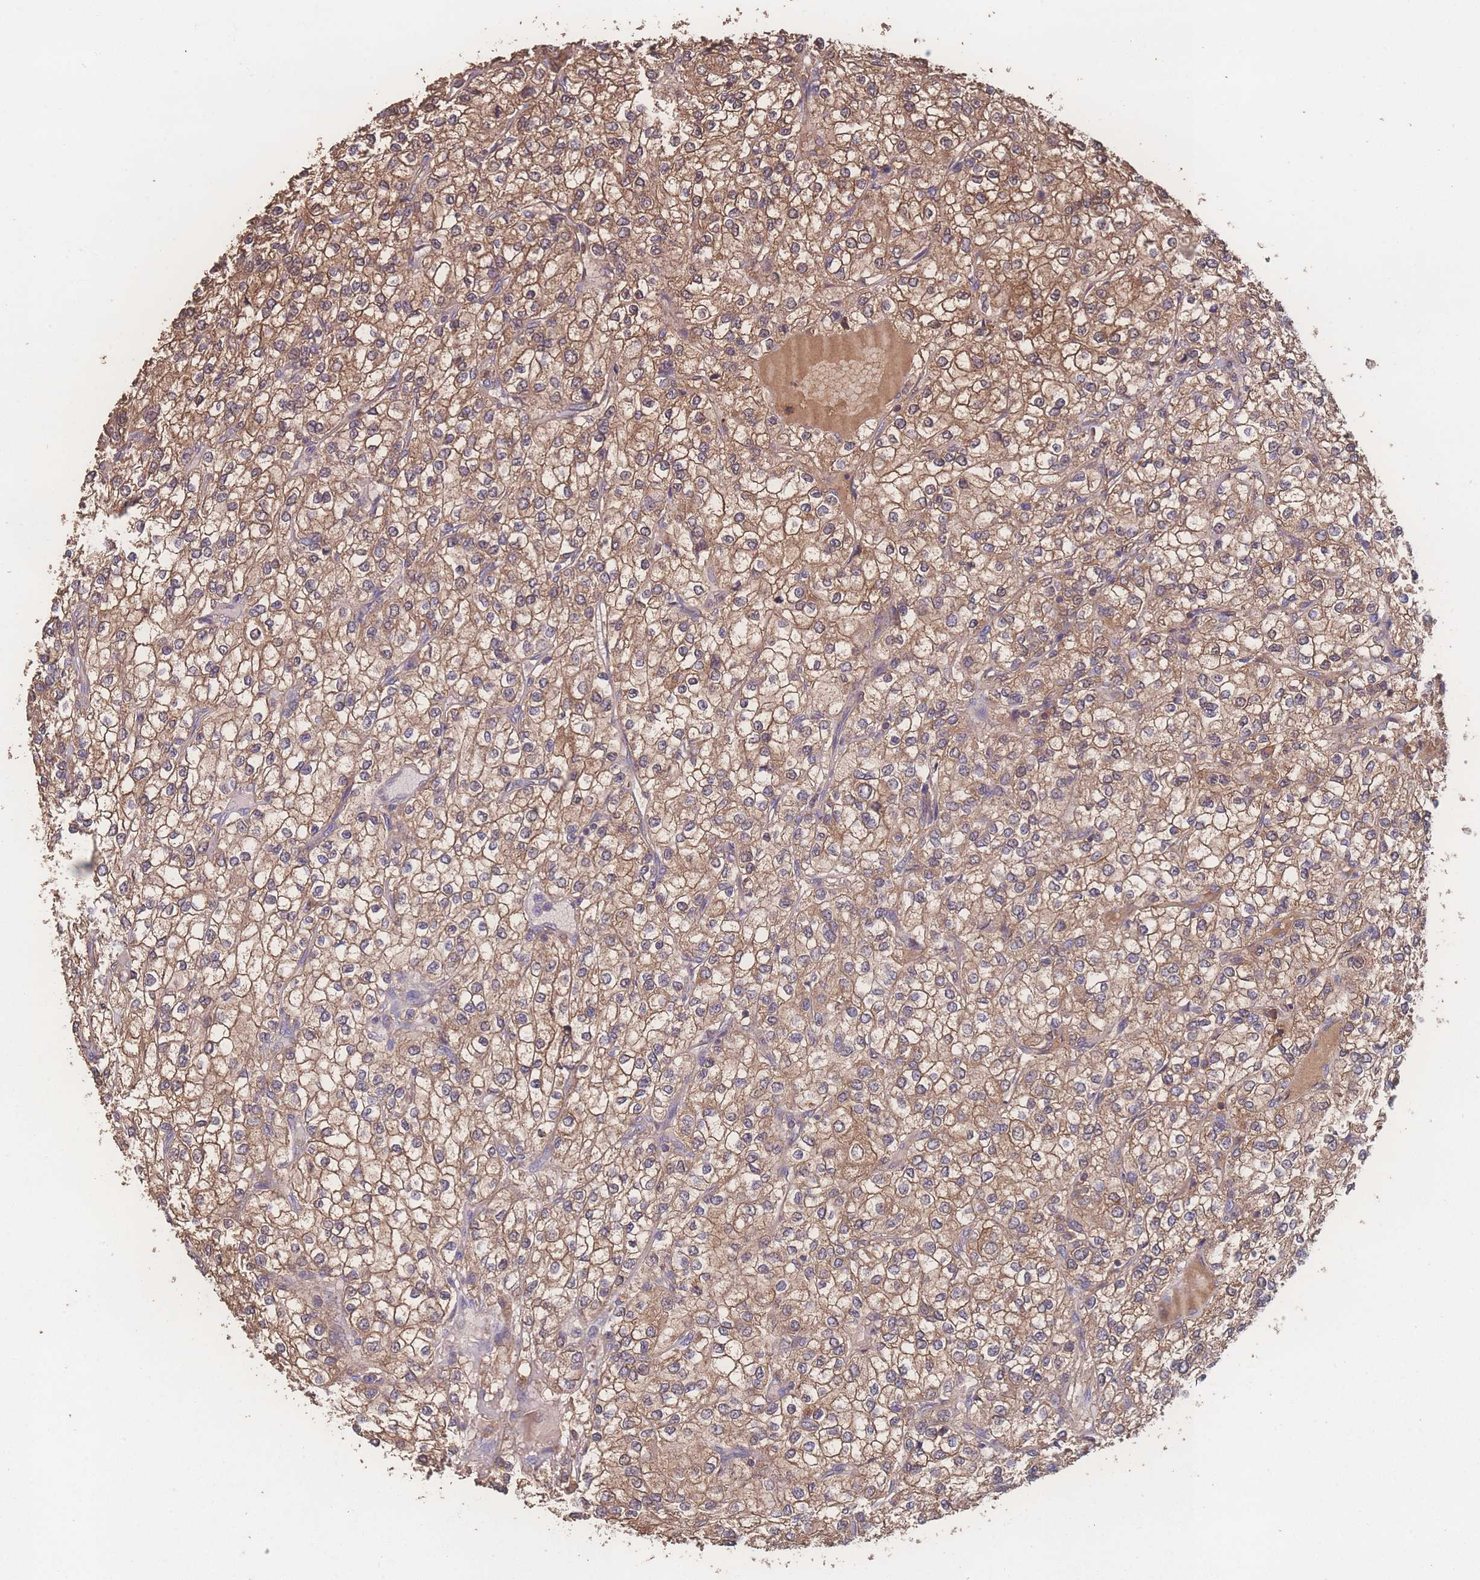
{"staining": {"intensity": "moderate", "quantity": ">75%", "location": "cytoplasmic/membranous"}, "tissue": "renal cancer", "cell_type": "Tumor cells", "image_type": "cancer", "snomed": [{"axis": "morphology", "description": "Adenocarcinoma, NOS"}, {"axis": "topography", "description": "Kidney"}], "caption": "Immunohistochemistry histopathology image of renal cancer (adenocarcinoma) stained for a protein (brown), which reveals medium levels of moderate cytoplasmic/membranous positivity in about >75% of tumor cells.", "gene": "ATXN10", "patient": {"sex": "male", "age": 80}}